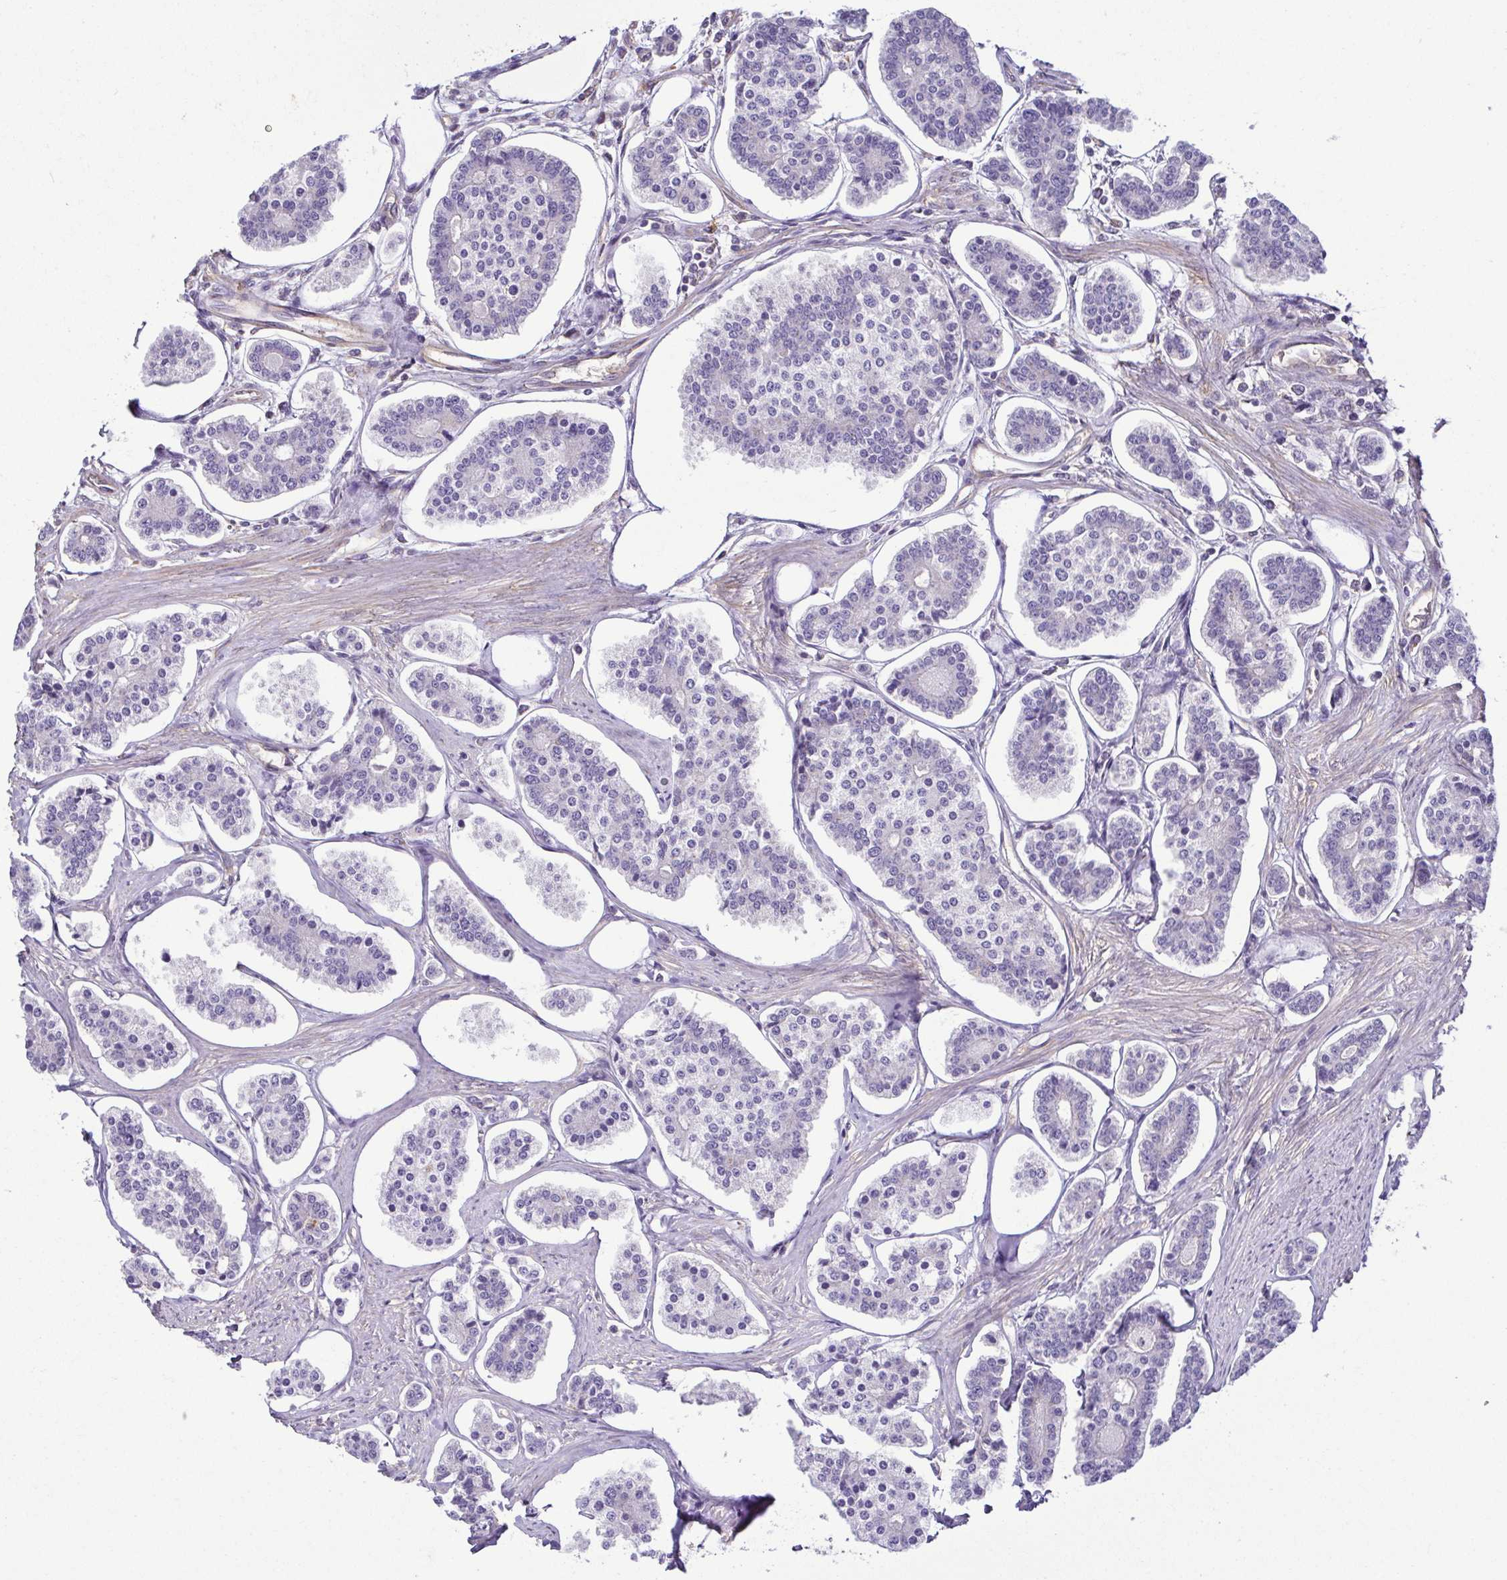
{"staining": {"intensity": "negative", "quantity": "none", "location": "none"}, "tissue": "carcinoid", "cell_type": "Tumor cells", "image_type": "cancer", "snomed": [{"axis": "morphology", "description": "Carcinoid, malignant, NOS"}, {"axis": "topography", "description": "Small intestine"}], "caption": "The IHC histopathology image has no significant expression in tumor cells of carcinoid tissue.", "gene": "MYL10", "patient": {"sex": "female", "age": 65}}